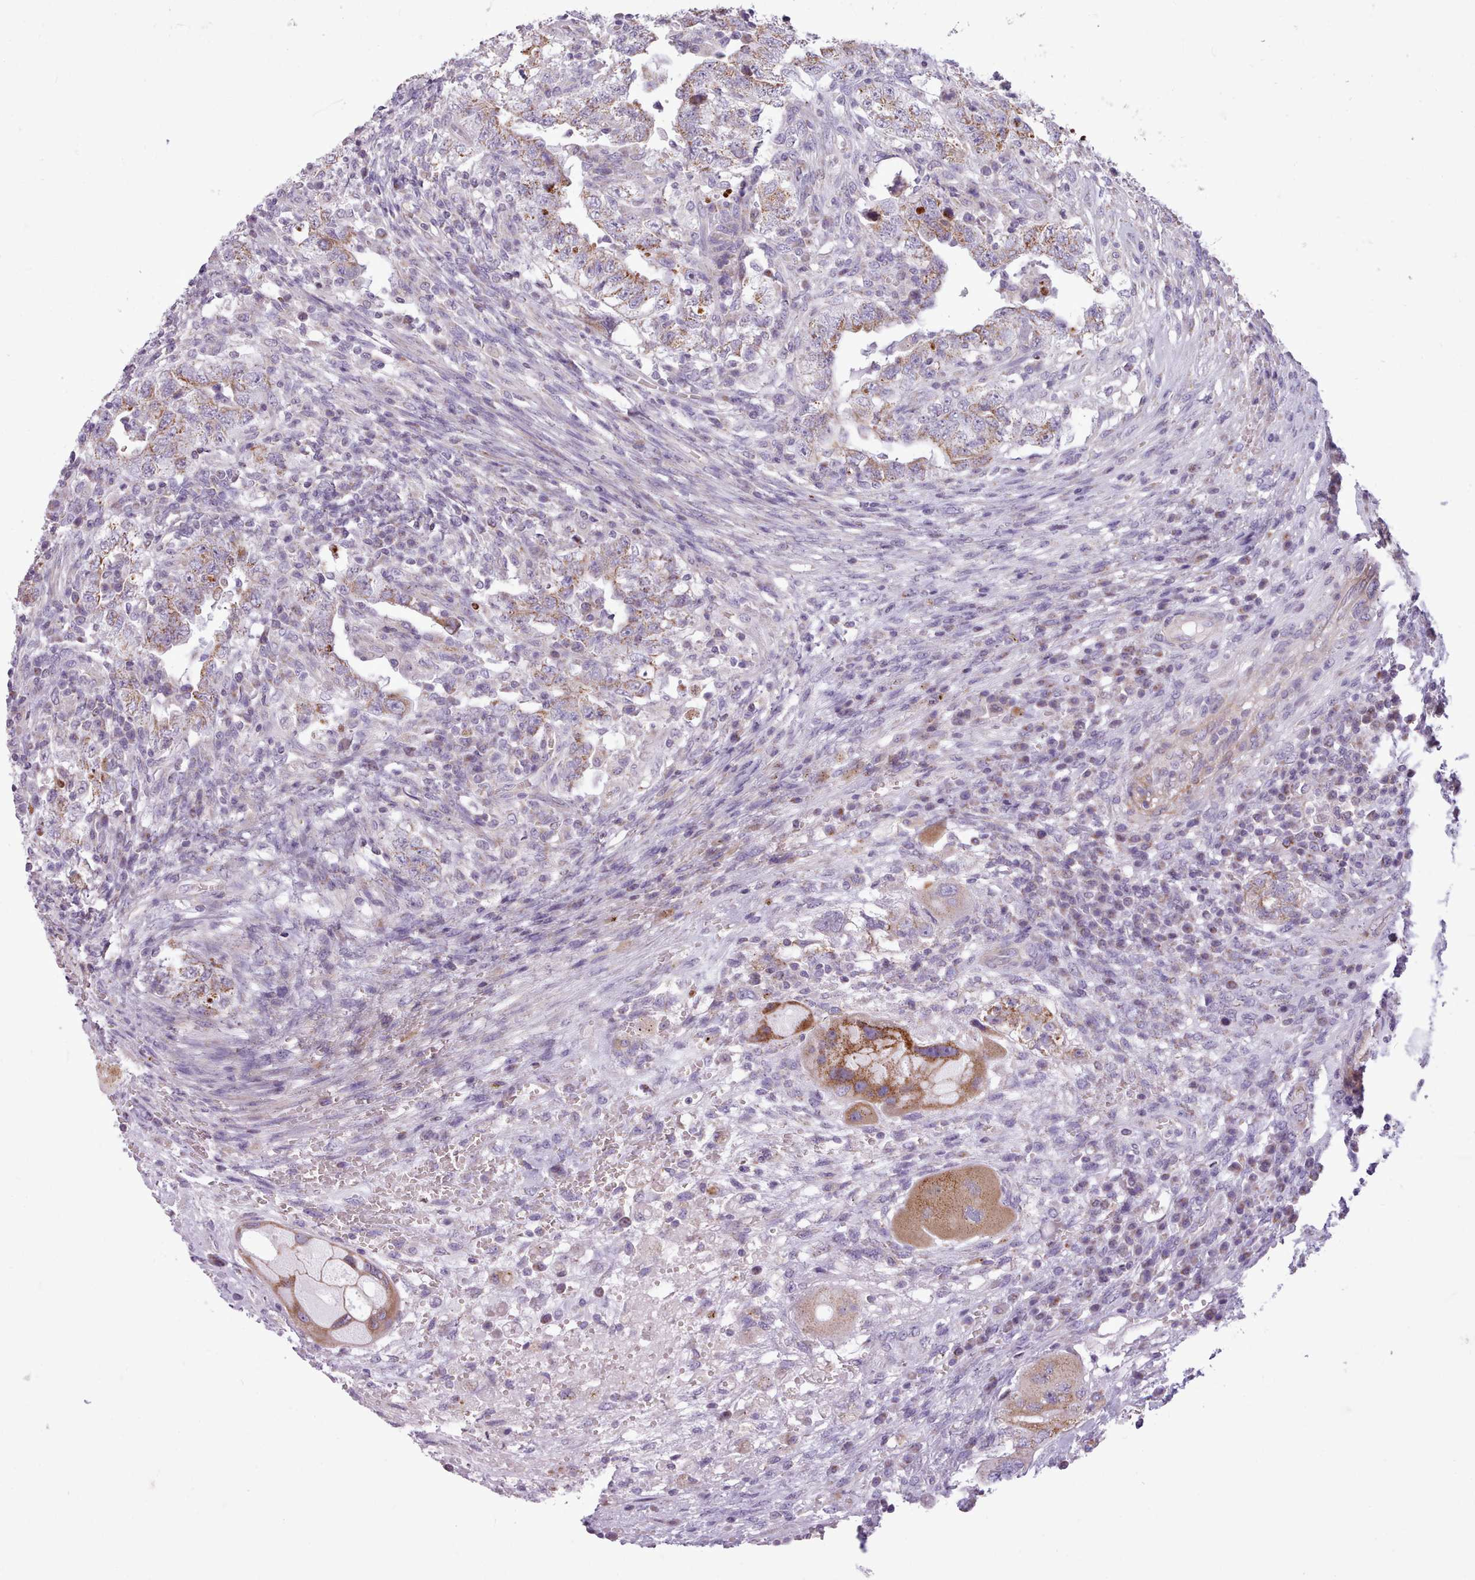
{"staining": {"intensity": "moderate", "quantity": "<25%", "location": "cytoplasmic/membranous"}, "tissue": "testis cancer", "cell_type": "Tumor cells", "image_type": "cancer", "snomed": [{"axis": "morphology", "description": "Carcinoma, Embryonal, NOS"}, {"axis": "topography", "description": "Testis"}], "caption": "This is an image of IHC staining of testis cancer (embryonal carcinoma), which shows moderate expression in the cytoplasmic/membranous of tumor cells.", "gene": "AVL9", "patient": {"sex": "male", "age": 26}}